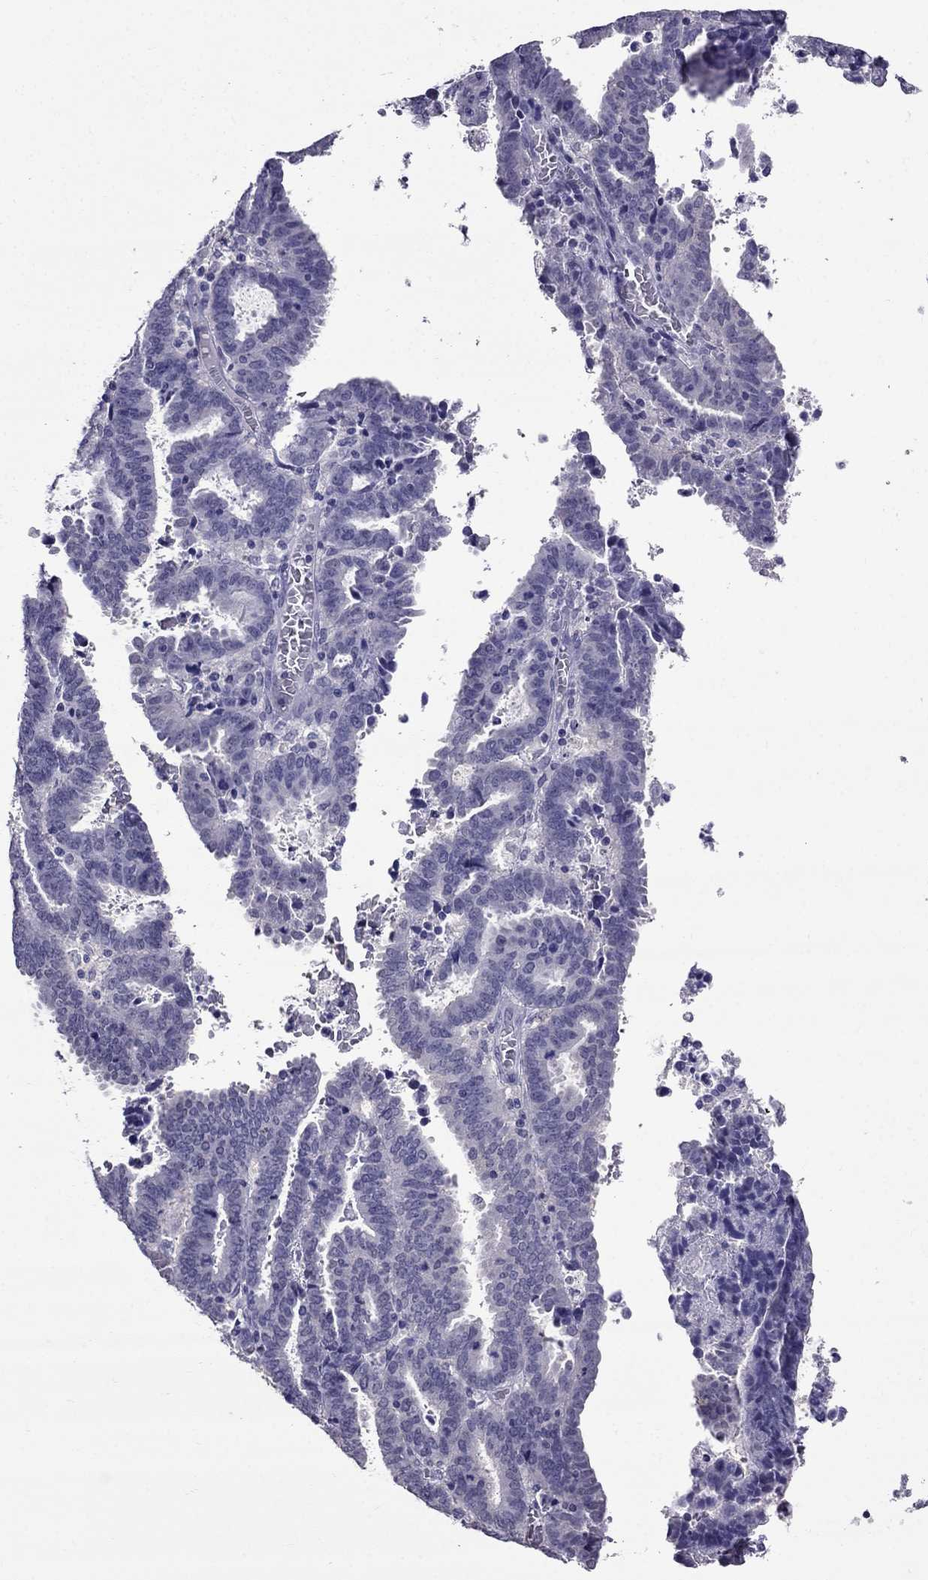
{"staining": {"intensity": "negative", "quantity": "none", "location": "none"}, "tissue": "endometrial cancer", "cell_type": "Tumor cells", "image_type": "cancer", "snomed": [{"axis": "morphology", "description": "Adenocarcinoma, NOS"}, {"axis": "topography", "description": "Uterus"}], "caption": "A histopathology image of endometrial cancer (adenocarcinoma) stained for a protein displays no brown staining in tumor cells. (DAB (3,3'-diaminobenzidine) immunohistochemistry visualized using brightfield microscopy, high magnification).", "gene": "OLFM4", "patient": {"sex": "female", "age": 83}}